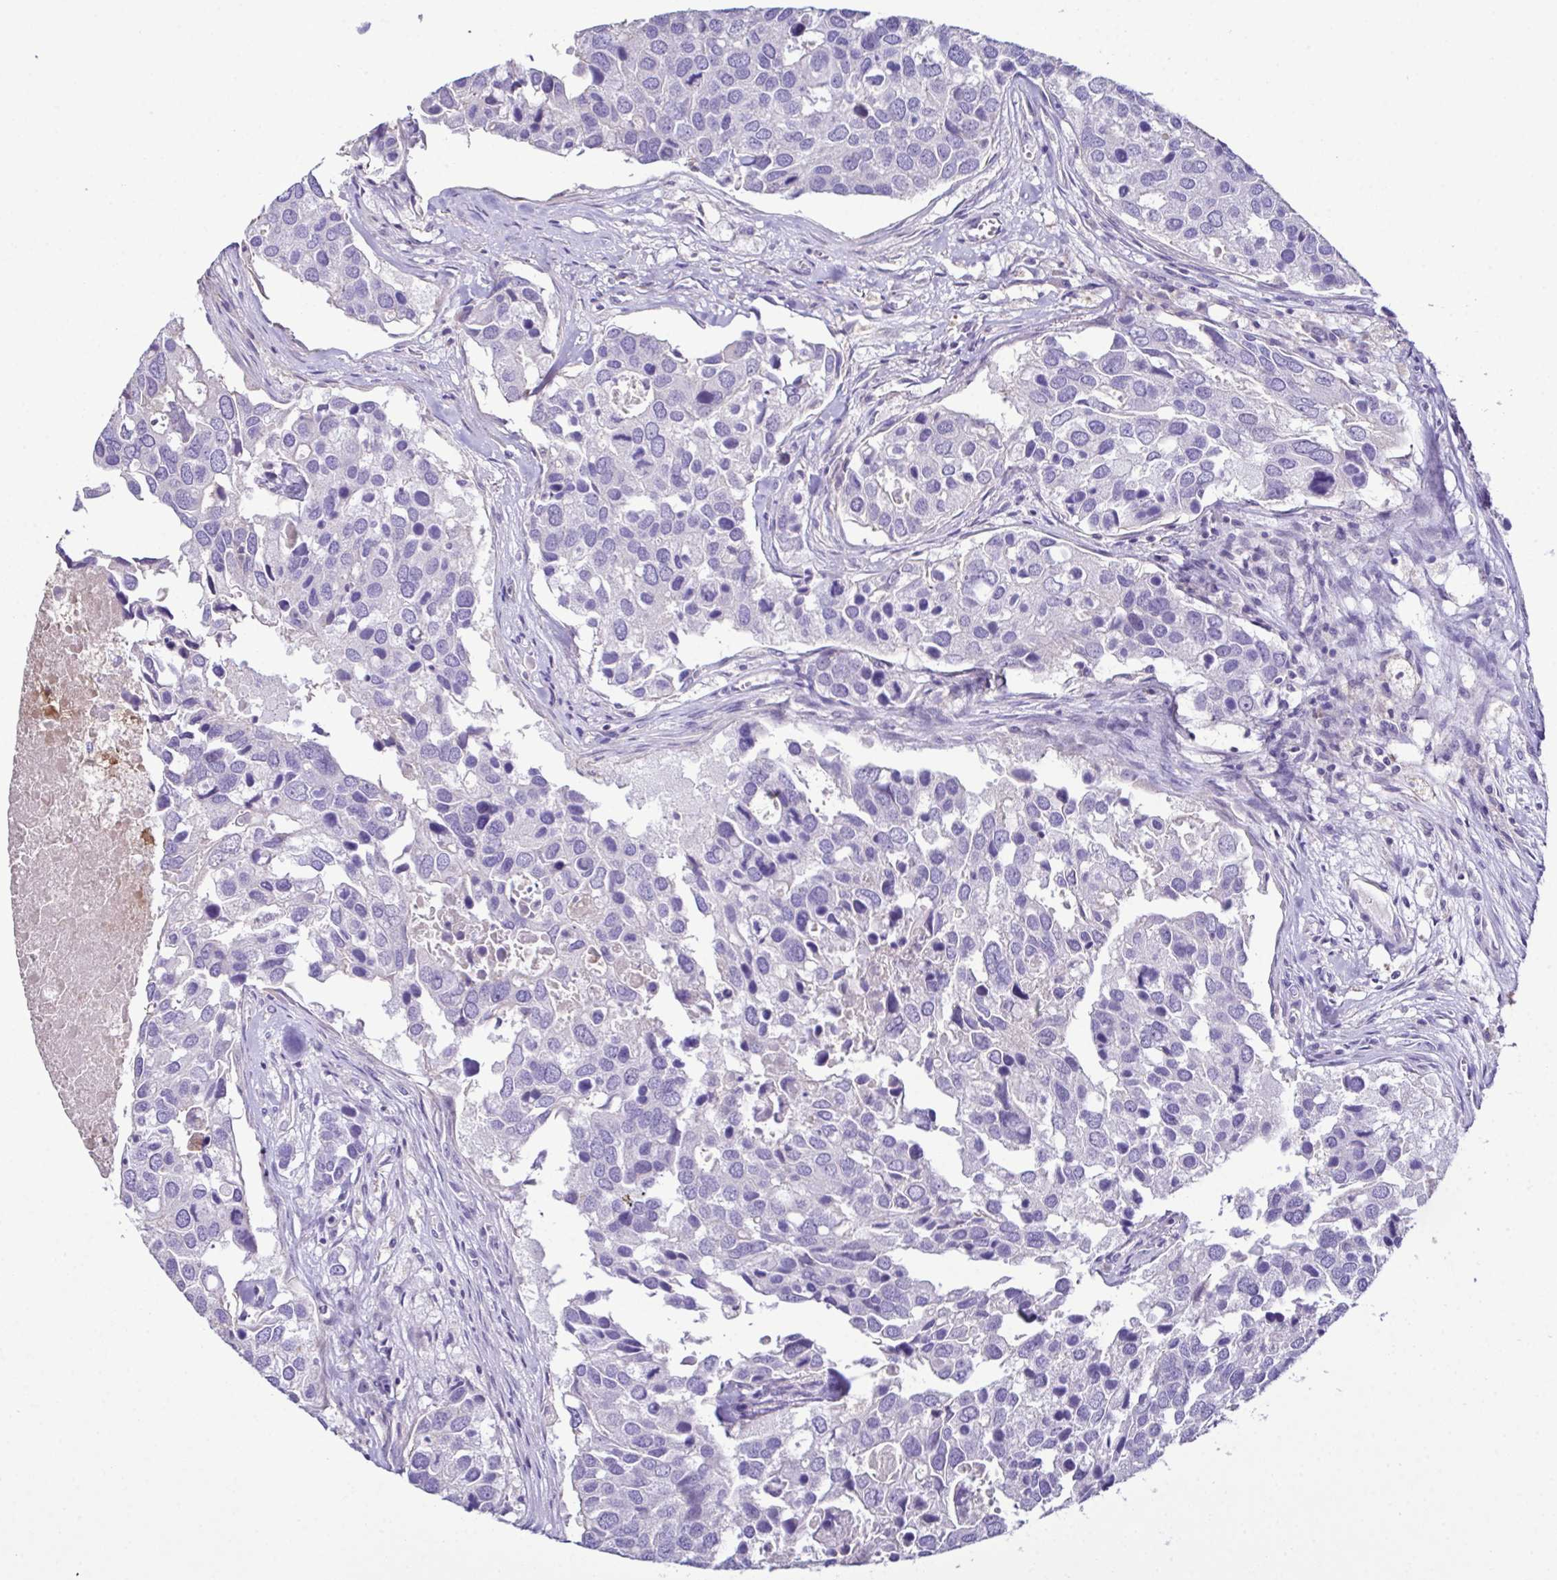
{"staining": {"intensity": "negative", "quantity": "none", "location": "none"}, "tissue": "breast cancer", "cell_type": "Tumor cells", "image_type": "cancer", "snomed": [{"axis": "morphology", "description": "Duct carcinoma"}, {"axis": "topography", "description": "Breast"}], "caption": "Immunohistochemical staining of infiltrating ductal carcinoma (breast) displays no significant staining in tumor cells.", "gene": "MARCO", "patient": {"sex": "female", "age": 83}}